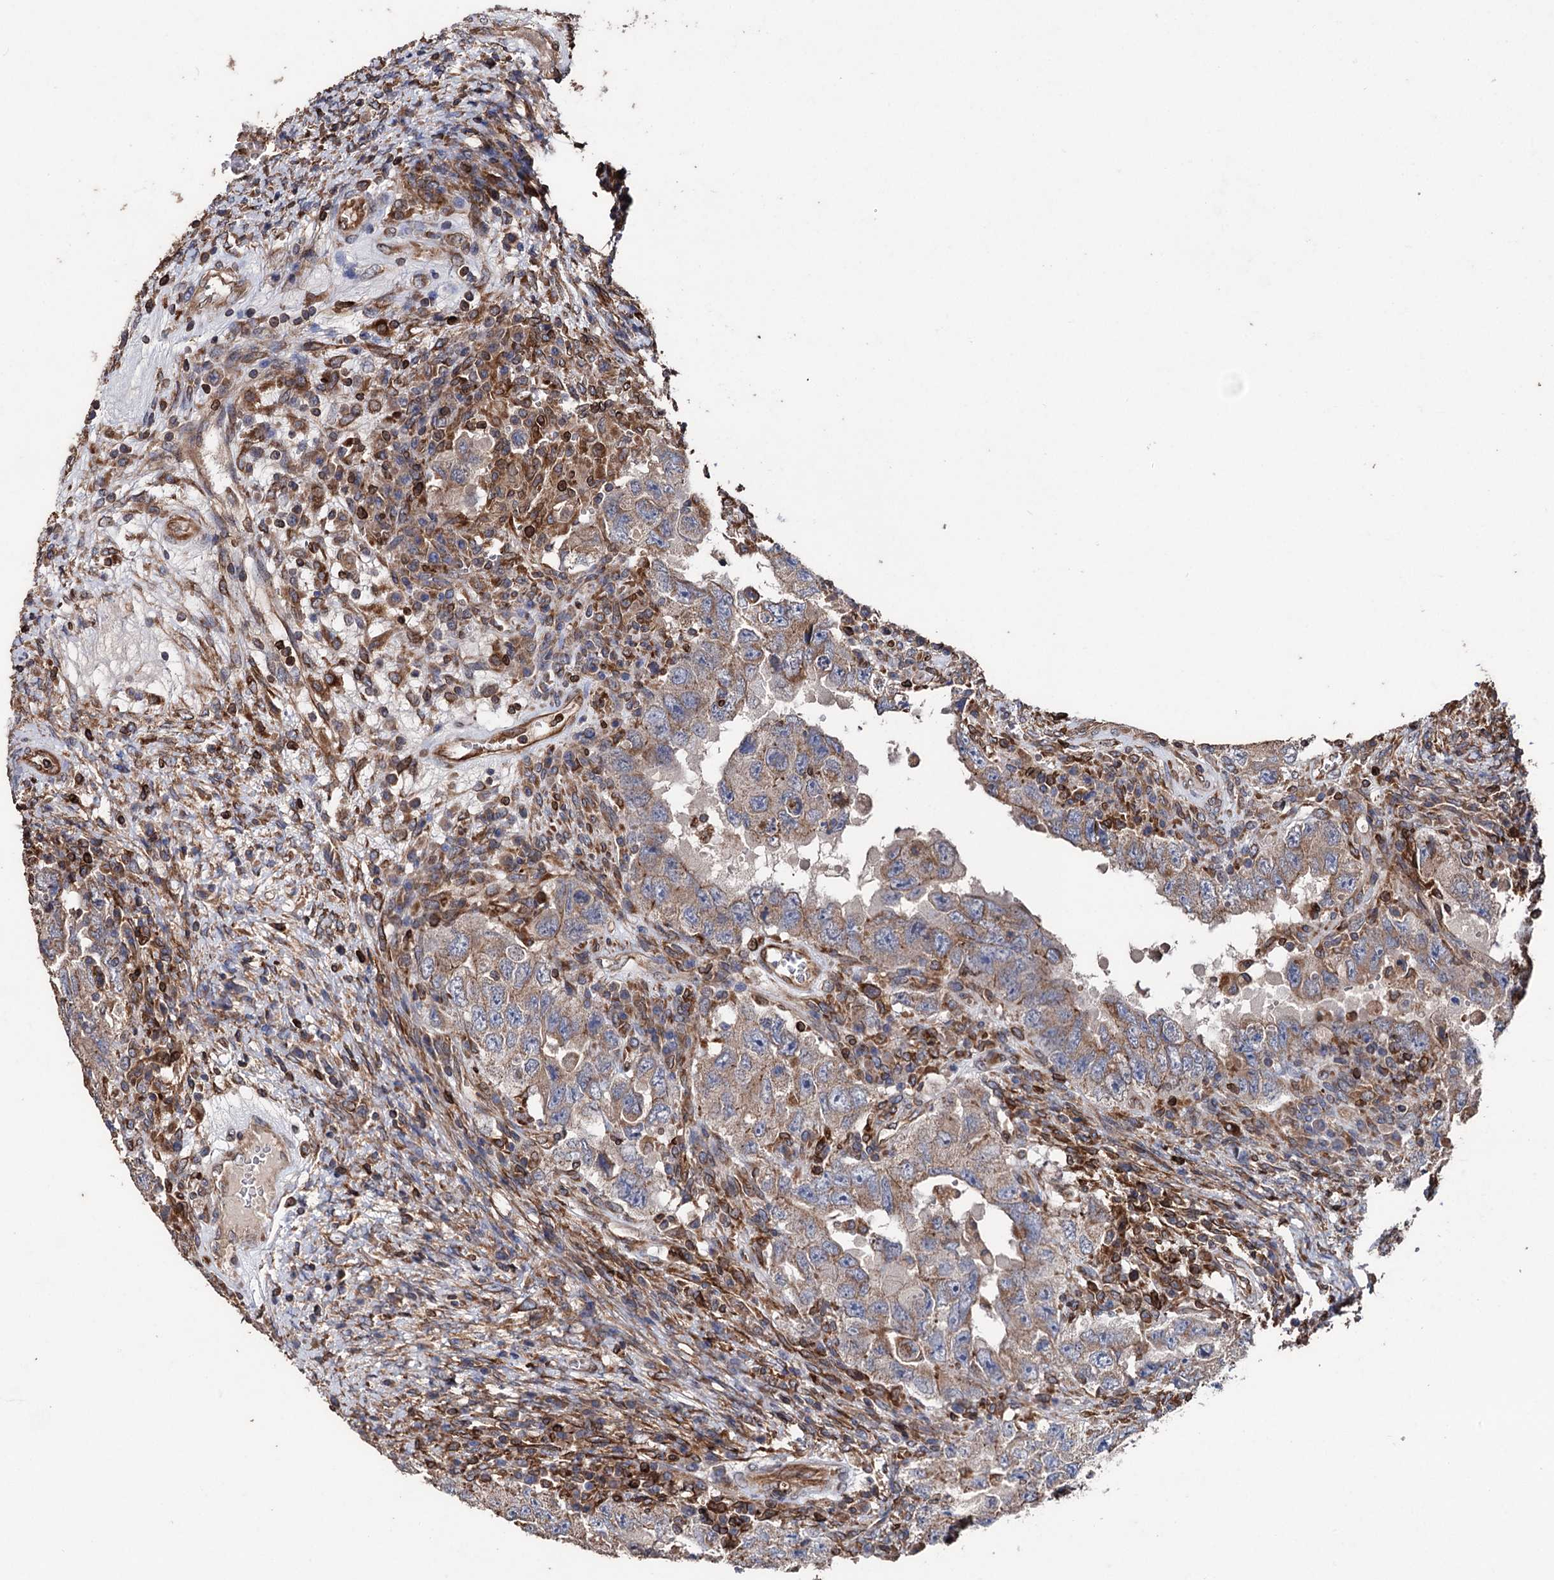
{"staining": {"intensity": "weak", "quantity": ">75%", "location": "cytoplasmic/membranous"}, "tissue": "testis cancer", "cell_type": "Tumor cells", "image_type": "cancer", "snomed": [{"axis": "morphology", "description": "Carcinoma, Embryonal, NOS"}, {"axis": "topography", "description": "Testis"}], "caption": "Brown immunohistochemical staining in human testis cancer (embryonal carcinoma) displays weak cytoplasmic/membranous positivity in approximately >75% of tumor cells.", "gene": "STING1", "patient": {"sex": "male", "age": 26}}